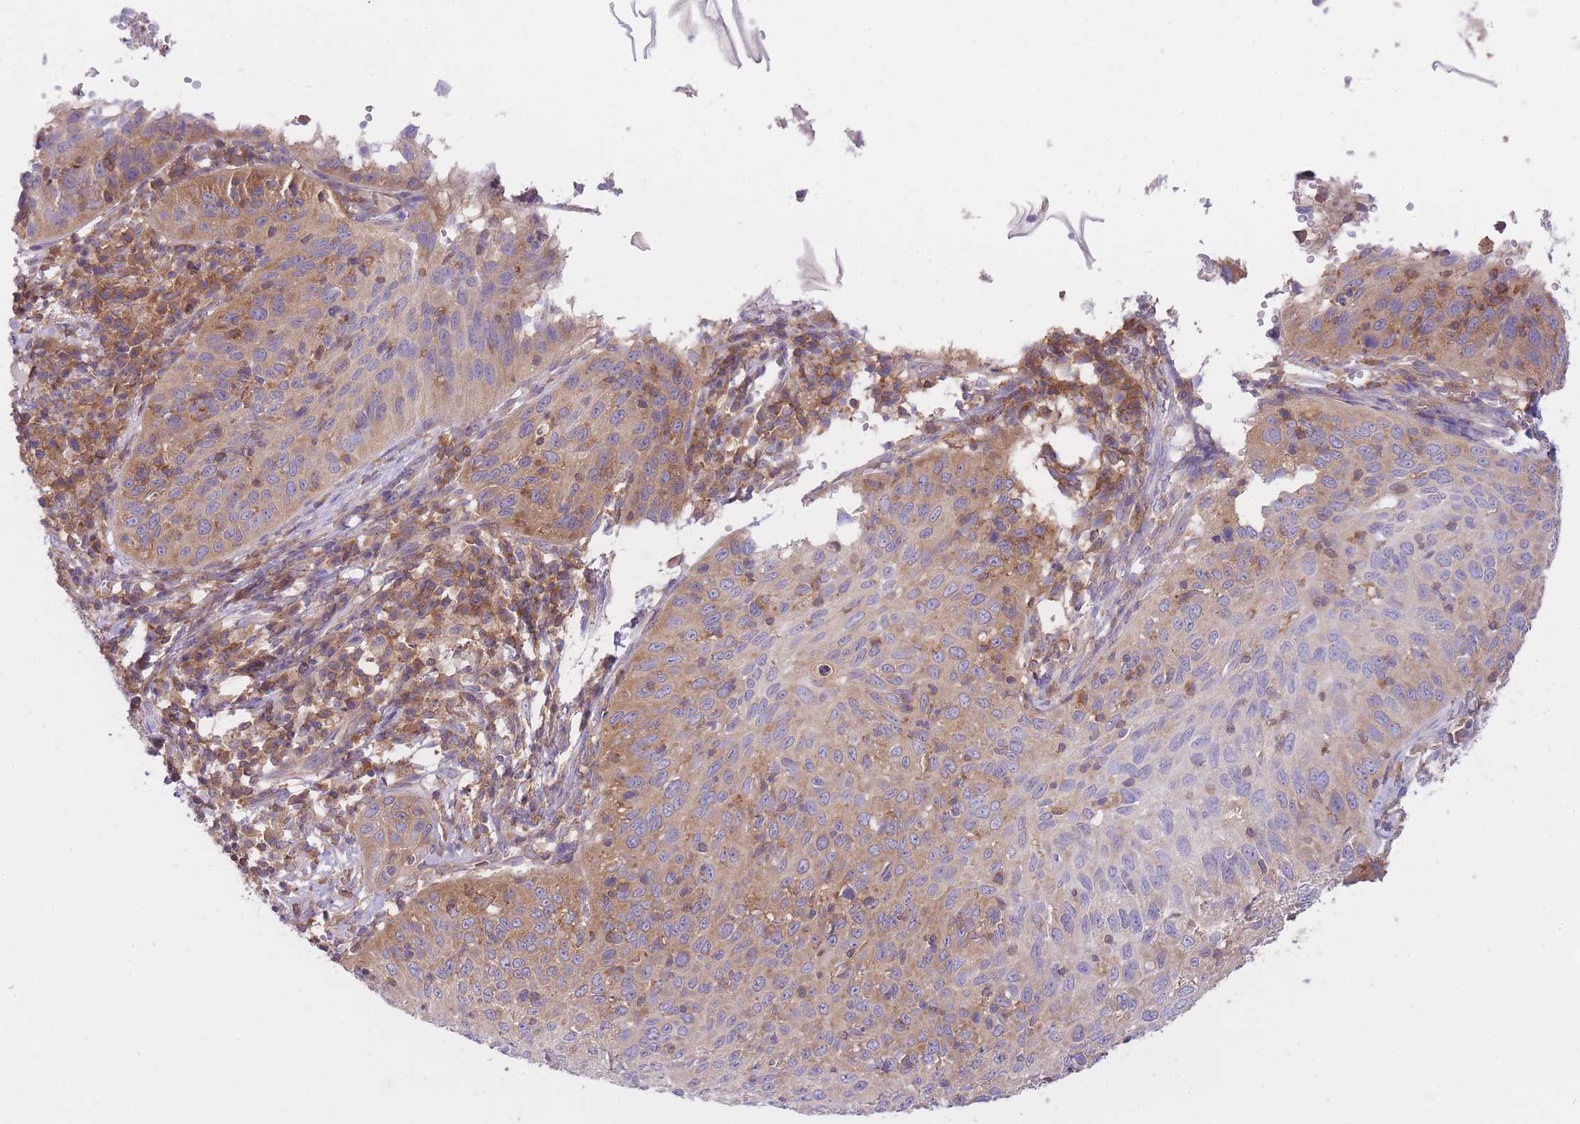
{"staining": {"intensity": "weak", "quantity": "<25%", "location": "cytoplasmic/membranous"}, "tissue": "cervical cancer", "cell_type": "Tumor cells", "image_type": "cancer", "snomed": [{"axis": "morphology", "description": "Squamous cell carcinoma, NOS"}, {"axis": "topography", "description": "Cervix"}], "caption": "IHC of human cervical squamous cell carcinoma displays no staining in tumor cells.", "gene": "PRKAR1A", "patient": {"sex": "female", "age": 30}}